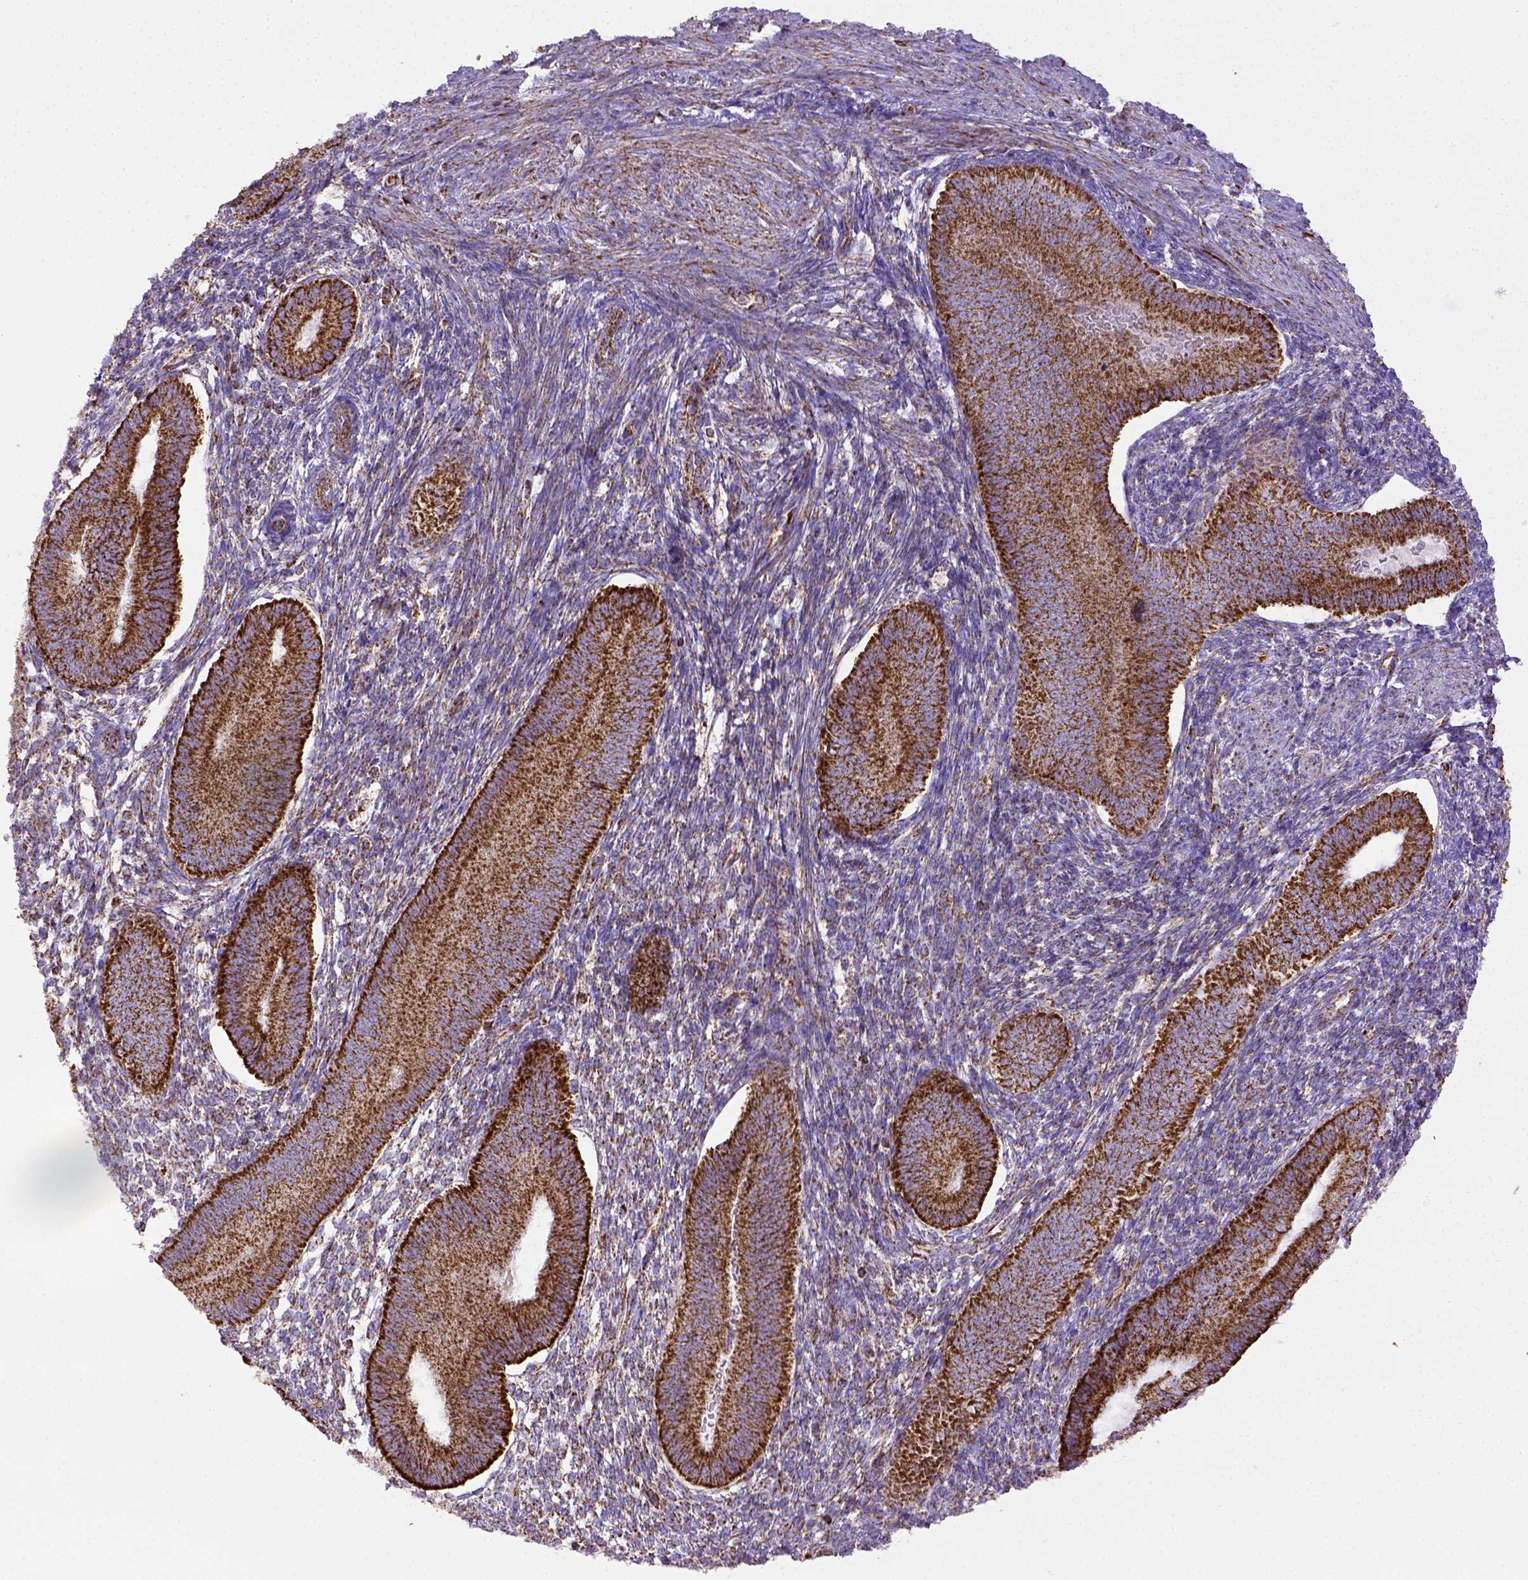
{"staining": {"intensity": "strong", "quantity": ">75%", "location": "cytoplasmic/membranous"}, "tissue": "endometrium", "cell_type": "Cells in endometrial stroma", "image_type": "normal", "snomed": [{"axis": "morphology", "description": "Normal tissue, NOS"}, {"axis": "topography", "description": "Endometrium"}], "caption": "Endometrium stained for a protein exhibits strong cytoplasmic/membranous positivity in cells in endometrial stroma. The protein is shown in brown color, while the nuclei are stained blue.", "gene": "MT", "patient": {"sex": "female", "age": 39}}